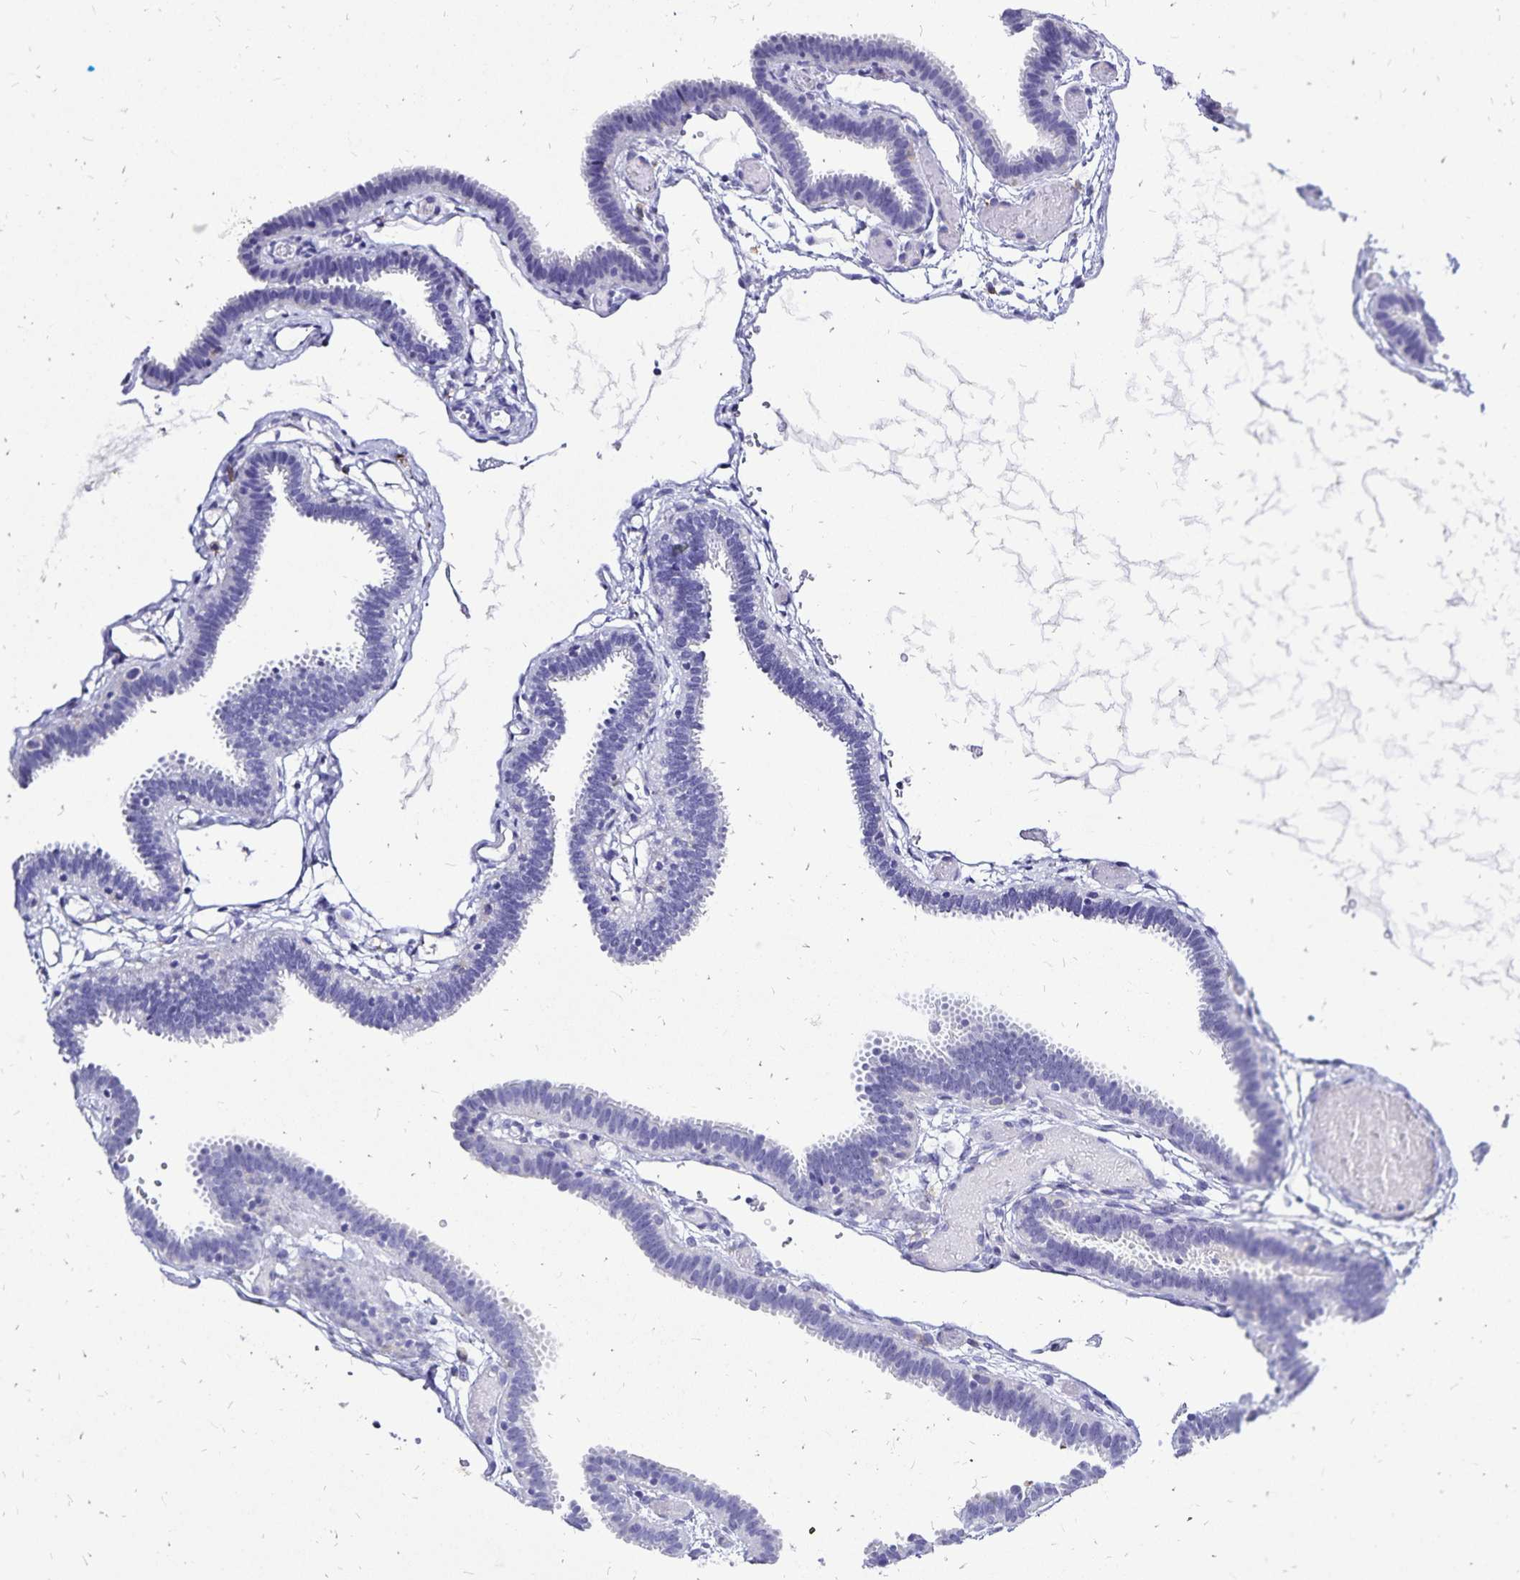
{"staining": {"intensity": "negative", "quantity": "none", "location": "none"}, "tissue": "fallopian tube", "cell_type": "Glandular cells", "image_type": "normal", "snomed": [{"axis": "morphology", "description": "Normal tissue, NOS"}, {"axis": "topography", "description": "Fallopian tube"}], "caption": "The histopathology image shows no staining of glandular cells in normal fallopian tube.", "gene": "PLAC1", "patient": {"sex": "female", "age": 37}}